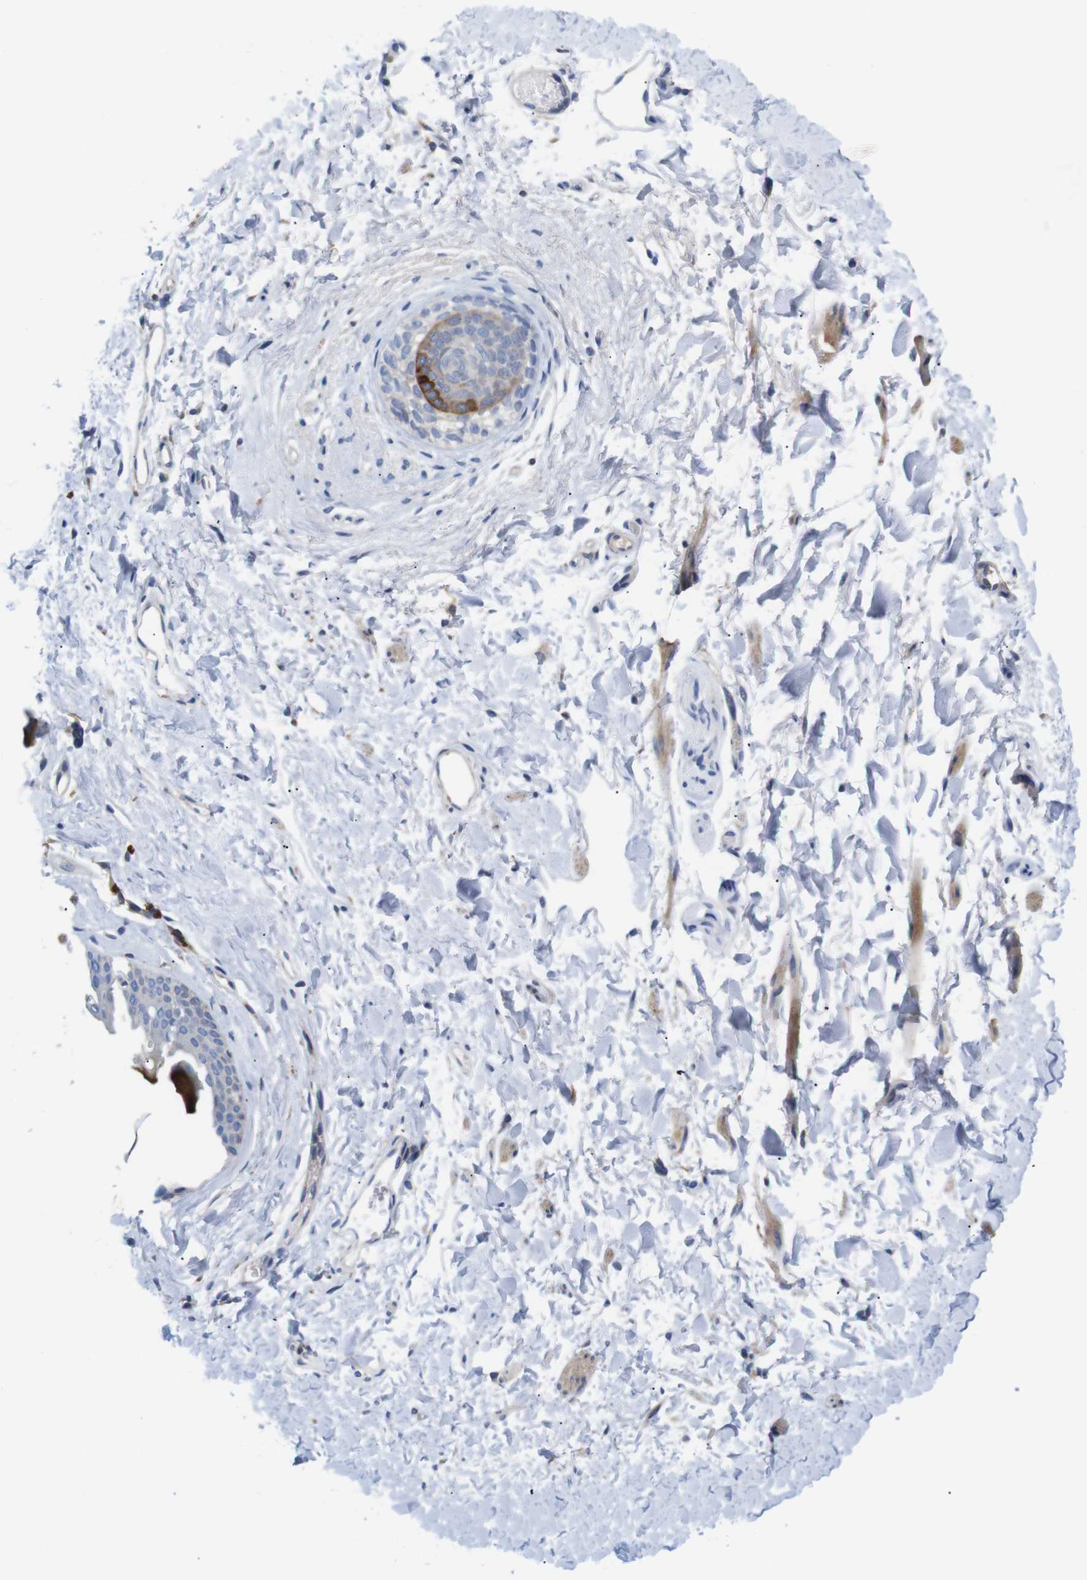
{"staining": {"intensity": "moderate", "quantity": "25%-75%", "location": "cytoplasmic/membranous"}, "tissue": "skin", "cell_type": "Epidermal cells", "image_type": "normal", "snomed": [{"axis": "morphology", "description": "Normal tissue, NOS"}, {"axis": "morphology", "description": "Inflammation, NOS"}, {"axis": "topography", "description": "Vulva"}], "caption": "This image displays immunohistochemistry staining of normal human skin, with medium moderate cytoplasmic/membranous positivity in about 25%-75% of epidermal cells.", "gene": "LRRC55", "patient": {"sex": "female", "age": 84}}